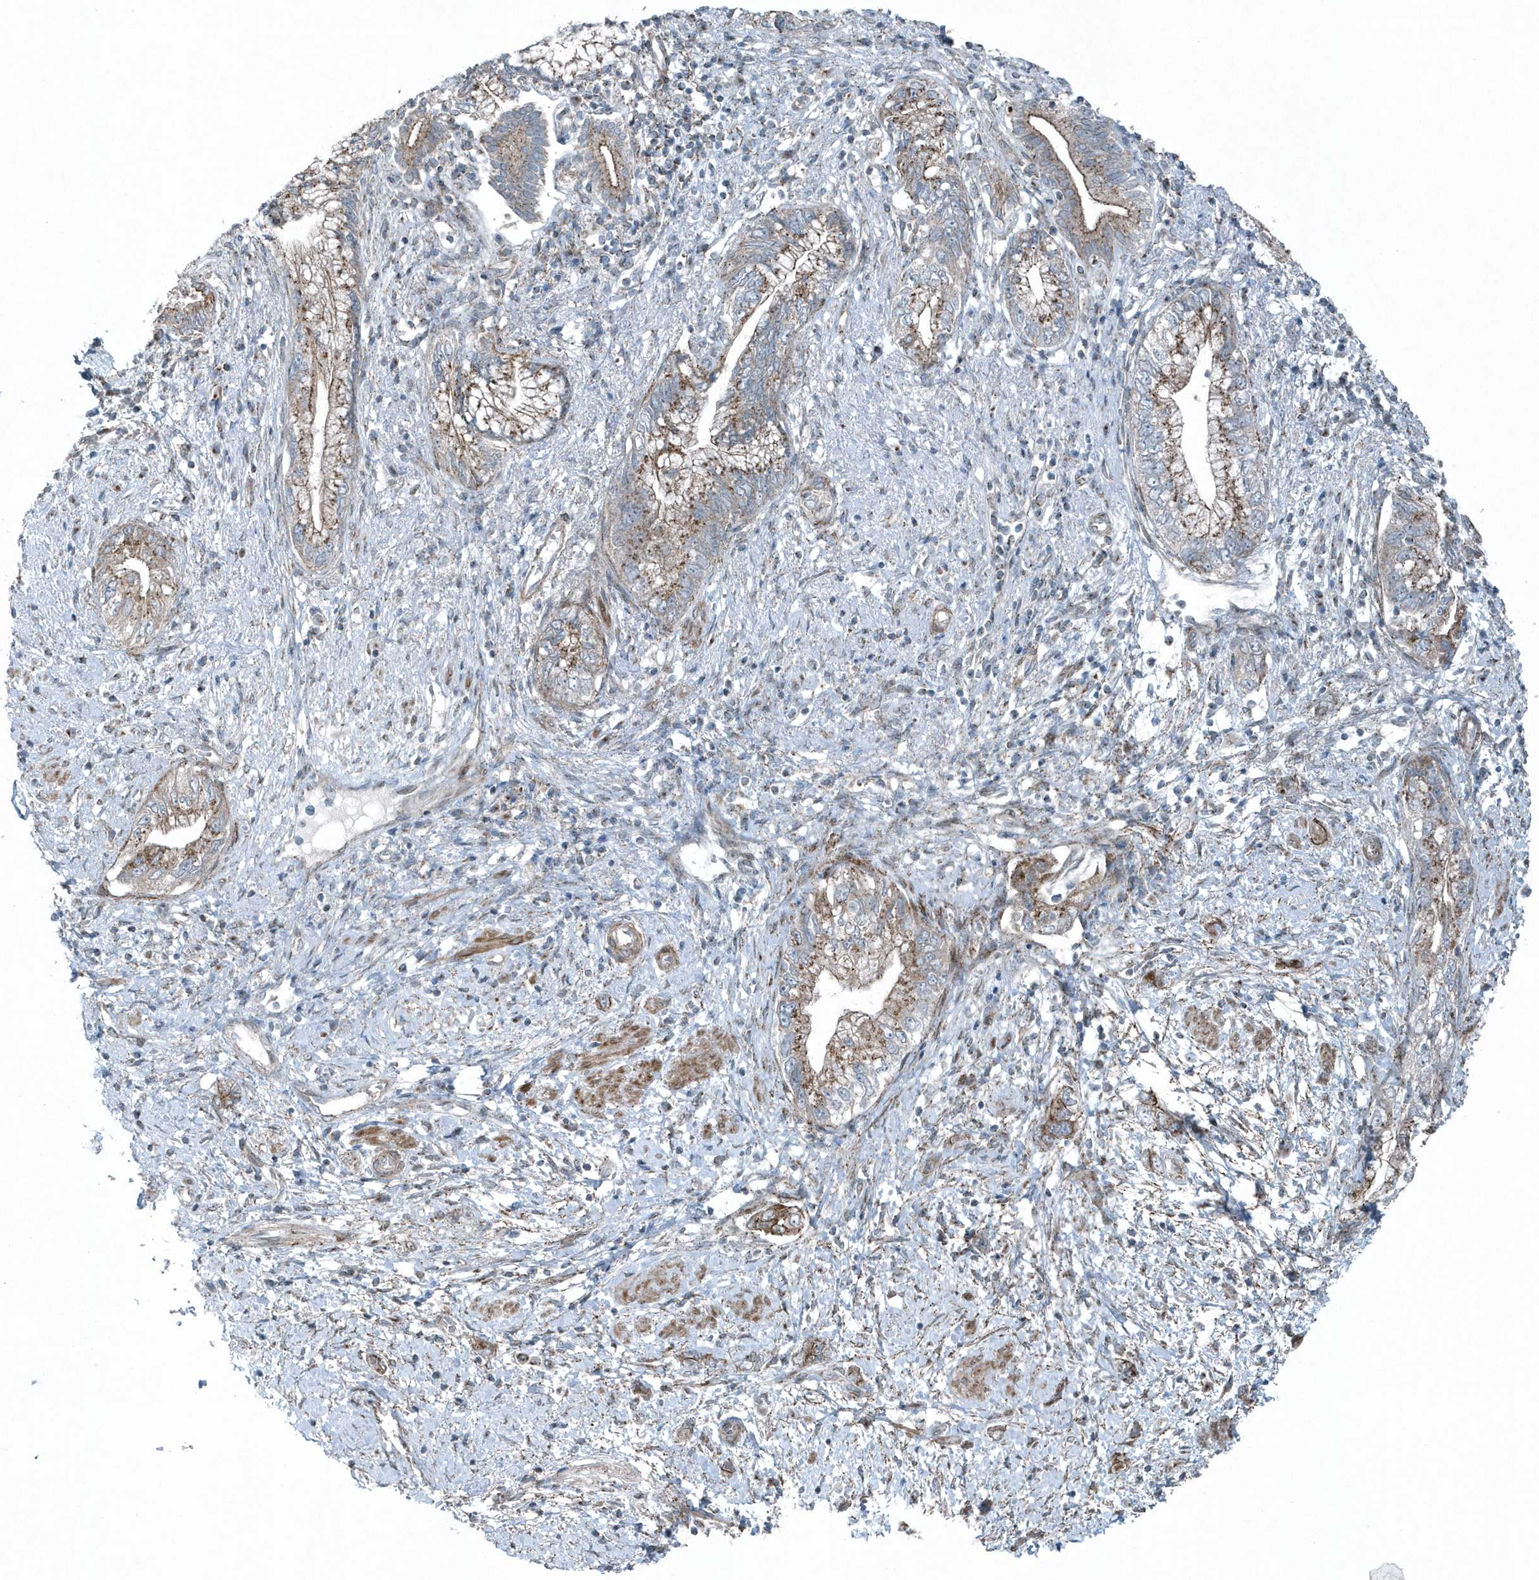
{"staining": {"intensity": "moderate", "quantity": "25%-75%", "location": "cytoplasmic/membranous"}, "tissue": "pancreatic cancer", "cell_type": "Tumor cells", "image_type": "cancer", "snomed": [{"axis": "morphology", "description": "Adenocarcinoma, NOS"}, {"axis": "topography", "description": "Pancreas"}], "caption": "Immunohistochemistry of human adenocarcinoma (pancreatic) displays medium levels of moderate cytoplasmic/membranous expression in approximately 25%-75% of tumor cells.", "gene": "GCC2", "patient": {"sex": "female", "age": 73}}